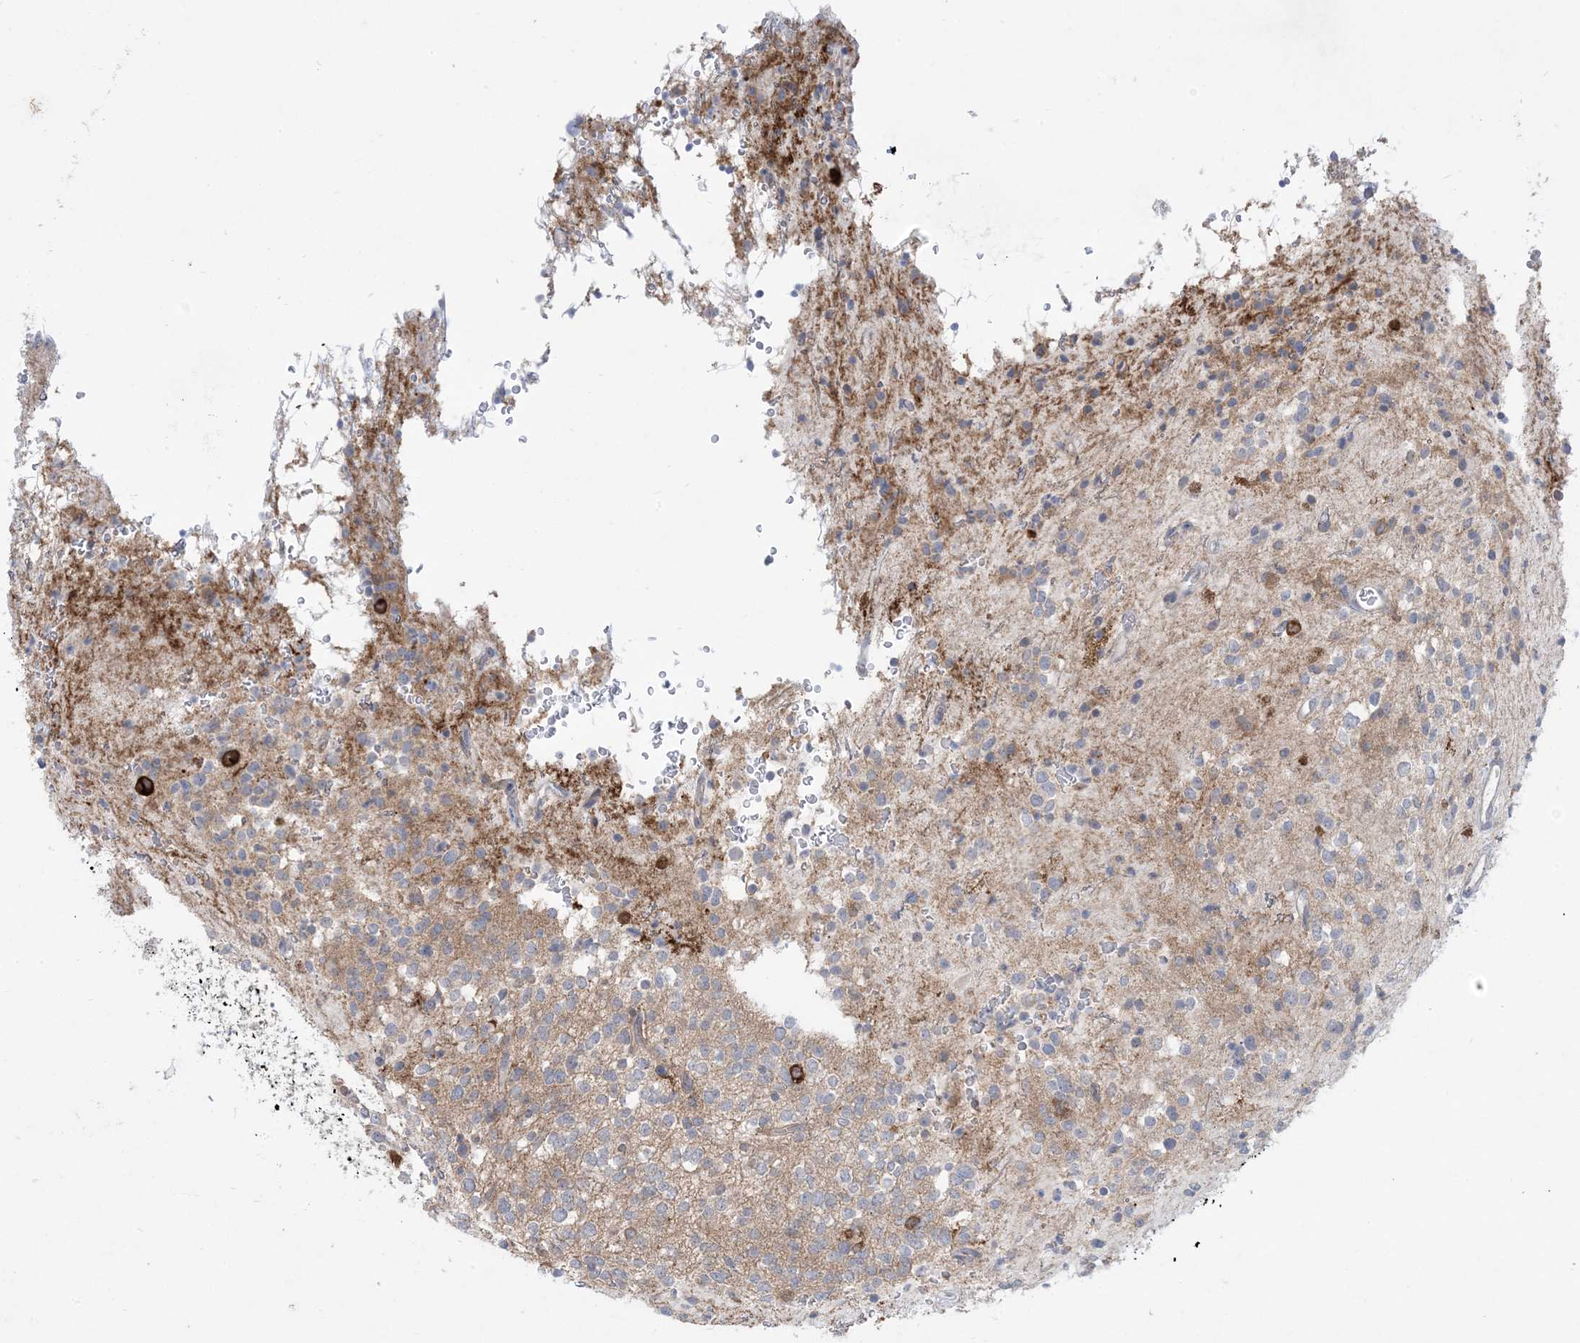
{"staining": {"intensity": "negative", "quantity": "none", "location": "none"}, "tissue": "glioma", "cell_type": "Tumor cells", "image_type": "cancer", "snomed": [{"axis": "morphology", "description": "Glioma, malignant, High grade"}, {"axis": "topography", "description": "Brain"}], "caption": "The image demonstrates no staining of tumor cells in glioma.", "gene": "AOC1", "patient": {"sex": "male", "age": 34}}